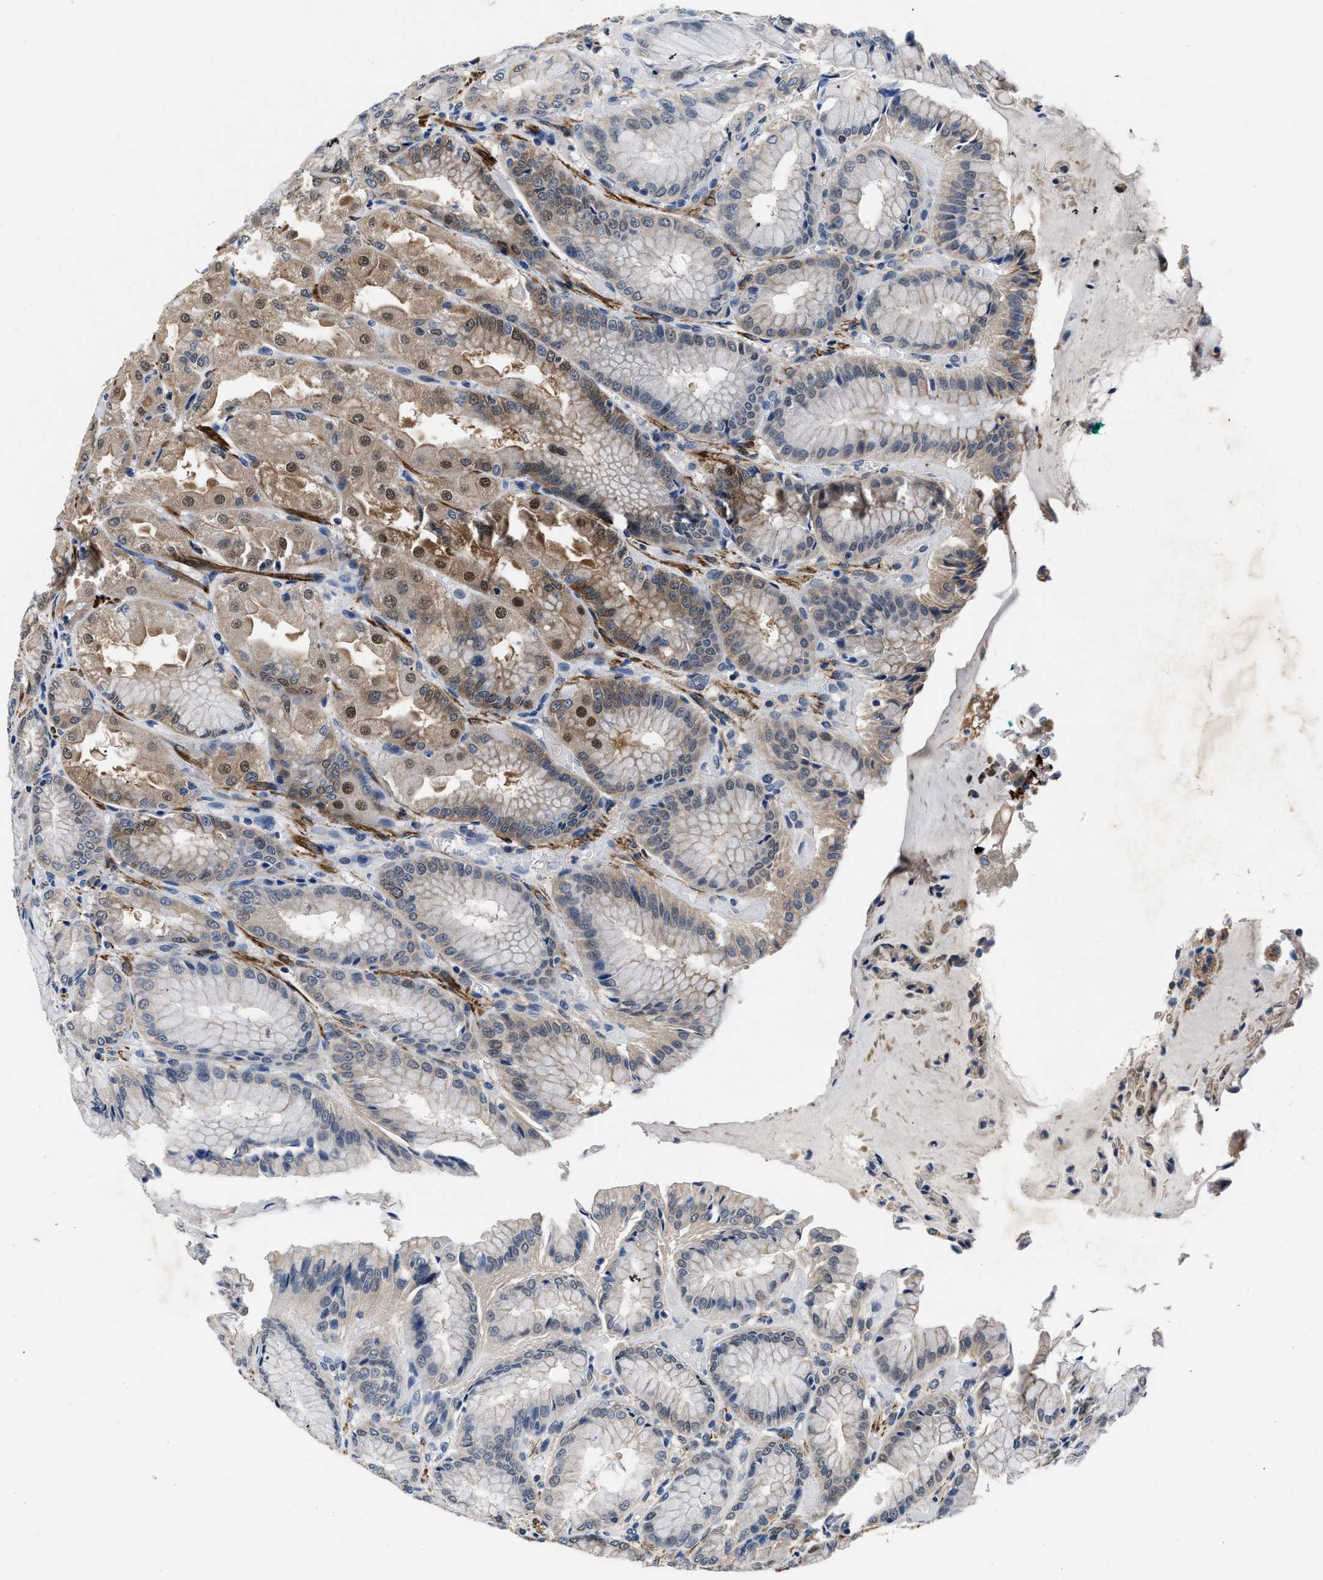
{"staining": {"intensity": "moderate", "quantity": "<25%", "location": "cytoplasmic/membranous,nuclear"}, "tissue": "stomach", "cell_type": "Glandular cells", "image_type": "normal", "snomed": [{"axis": "morphology", "description": "Normal tissue, NOS"}, {"axis": "topography", "description": "Stomach, upper"}], "caption": "DAB (3,3'-diaminobenzidine) immunohistochemical staining of unremarkable stomach shows moderate cytoplasmic/membranous,nuclear protein expression in about <25% of glandular cells.", "gene": "LANCL2", "patient": {"sex": "male", "age": 72}}